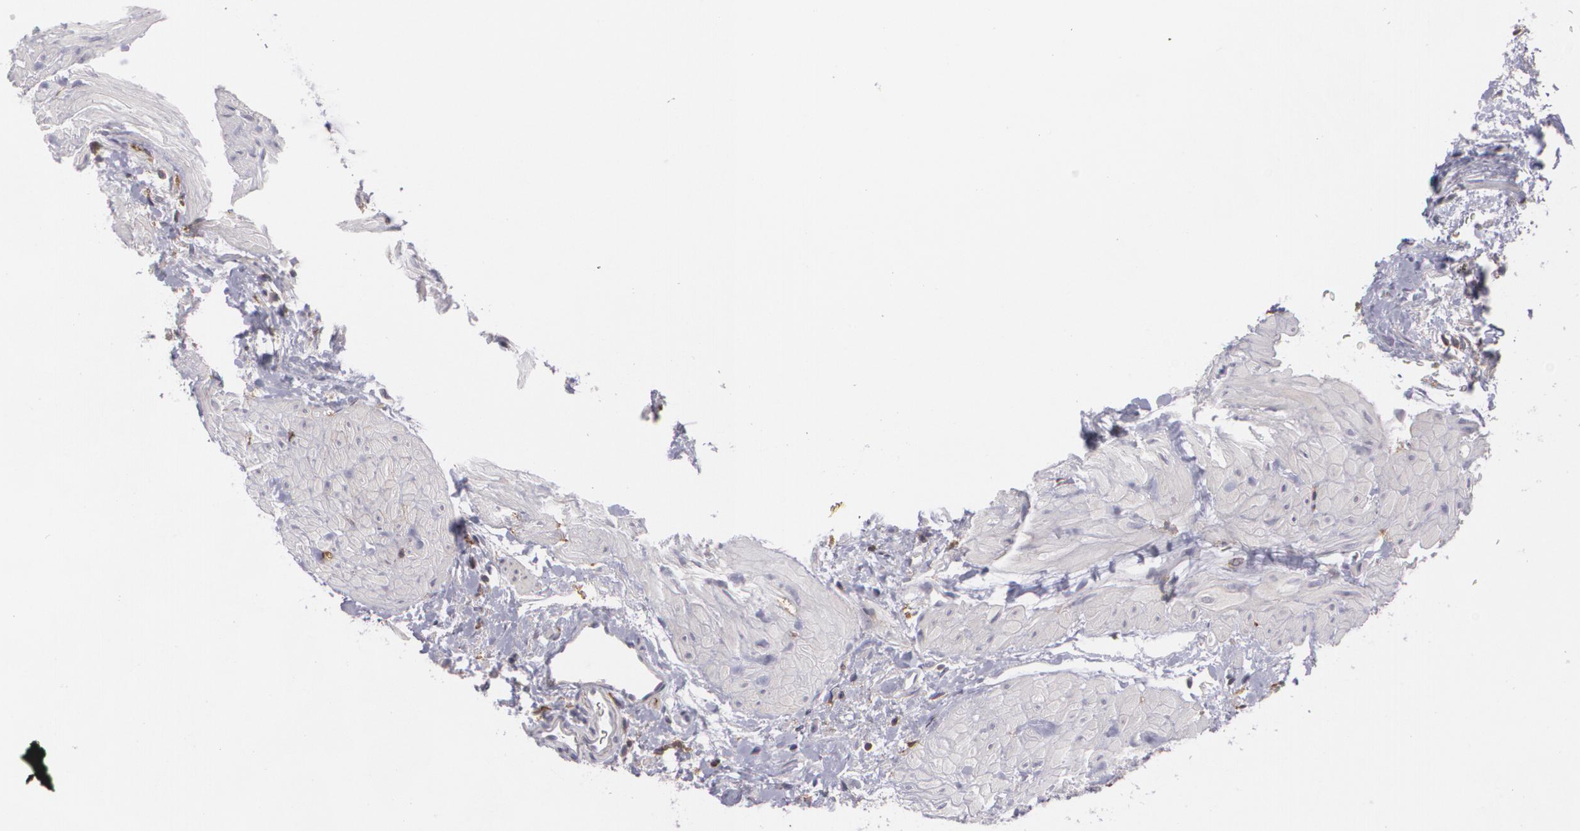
{"staining": {"intensity": "moderate", "quantity": ">75%", "location": "cytoplasmic/membranous"}, "tissue": "gallbladder", "cell_type": "Glandular cells", "image_type": "normal", "snomed": [{"axis": "morphology", "description": "Normal tissue, NOS"}, {"axis": "morphology", "description": "Inflammation, NOS"}, {"axis": "topography", "description": "Gallbladder"}], "caption": "This micrograph exhibits benign gallbladder stained with immunohistochemistry (IHC) to label a protein in brown. The cytoplasmic/membranous of glandular cells show moderate positivity for the protein. Nuclei are counter-stained blue.", "gene": "BIN1", "patient": {"sex": "male", "age": 66}}